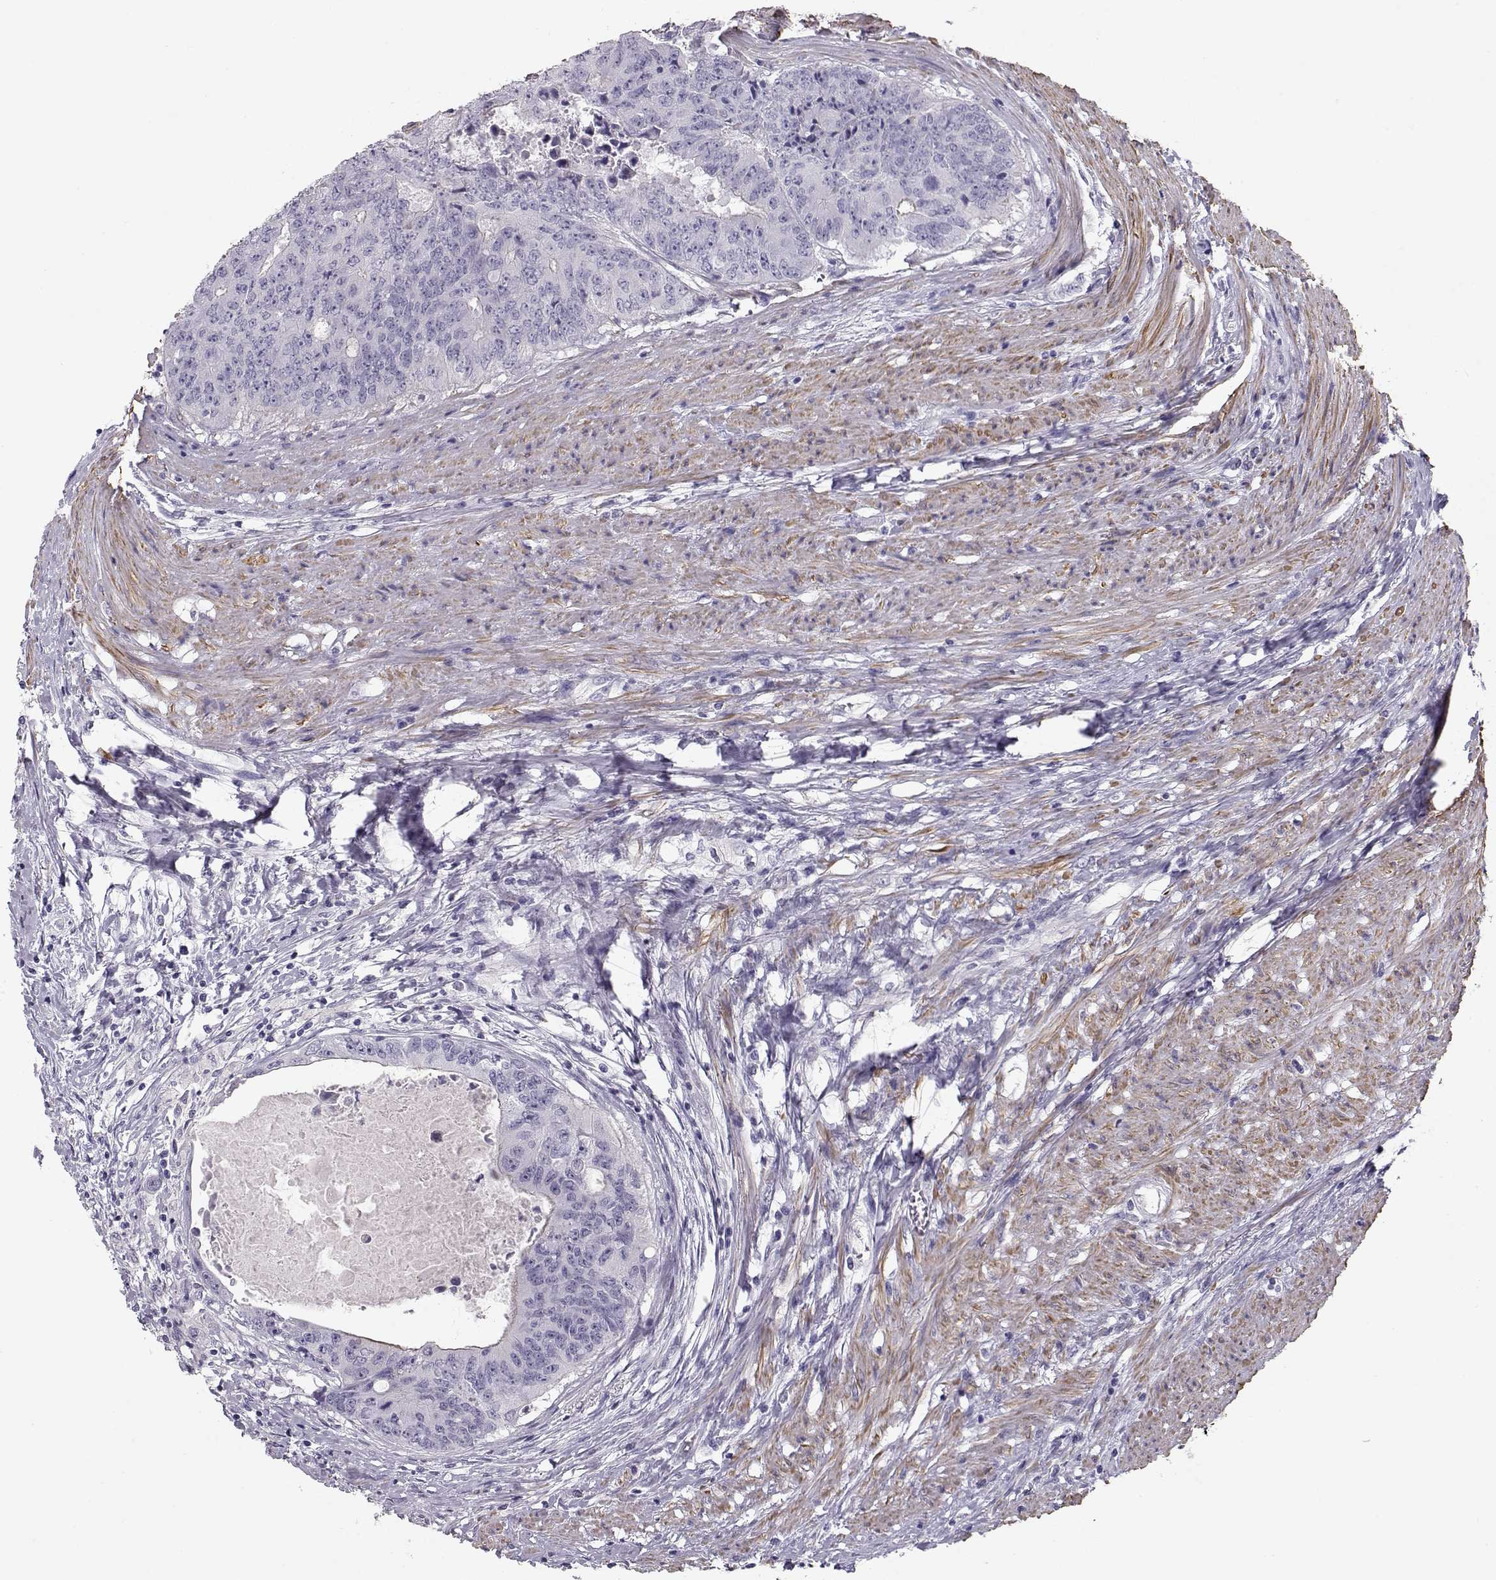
{"staining": {"intensity": "negative", "quantity": "none", "location": "none"}, "tissue": "colorectal cancer", "cell_type": "Tumor cells", "image_type": "cancer", "snomed": [{"axis": "morphology", "description": "Adenocarcinoma, NOS"}, {"axis": "topography", "description": "Rectum"}], "caption": "A high-resolution micrograph shows immunohistochemistry (IHC) staining of colorectal cancer (adenocarcinoma), which exhibits no significant positivity in tumor cells. Nuclei are stained in blue.", "gene": "SLITRK3", "patient": {"sex": "male", "age": 59}}